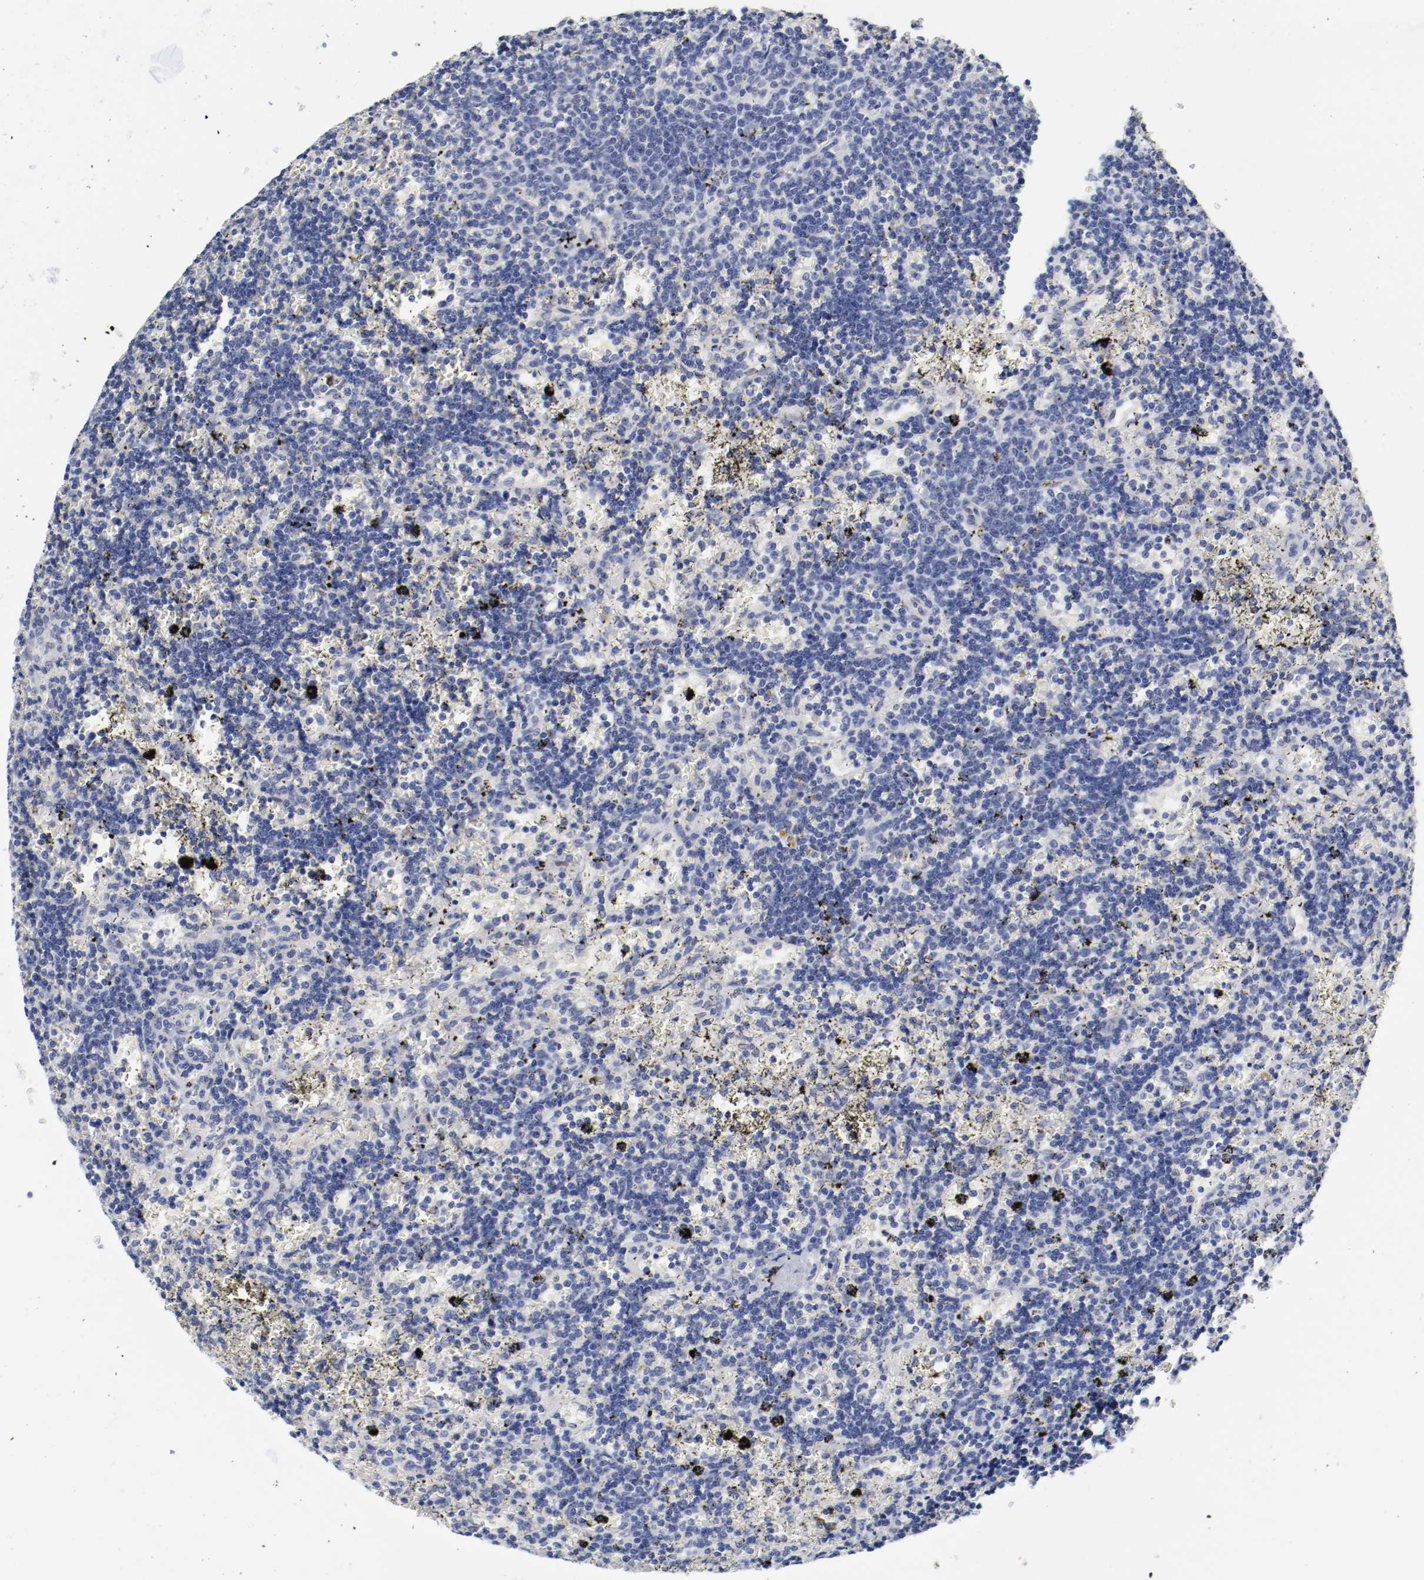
{"staining": {"intensity": "negative", "quantity": "none", "location": "none"}, "tissue": "lymphoma", "cell_type": "Tumor cells", "image_type": "cancer", "snomed": [{"axis": "morphology", "description": "Malignant lymphoma, non-Hodgkin's type, Low grade"}, {"axis": "topography", "description": "Spleen"}], "caption": "Lymphoma was stained to show a protein in brown. There is no significant expression in tumor cells. (Immunohistochemistry (ihc), brightfield microscopy, high magnification).", "gene": "FOSL2", "patient": {"sex": "male", "age": 60}}